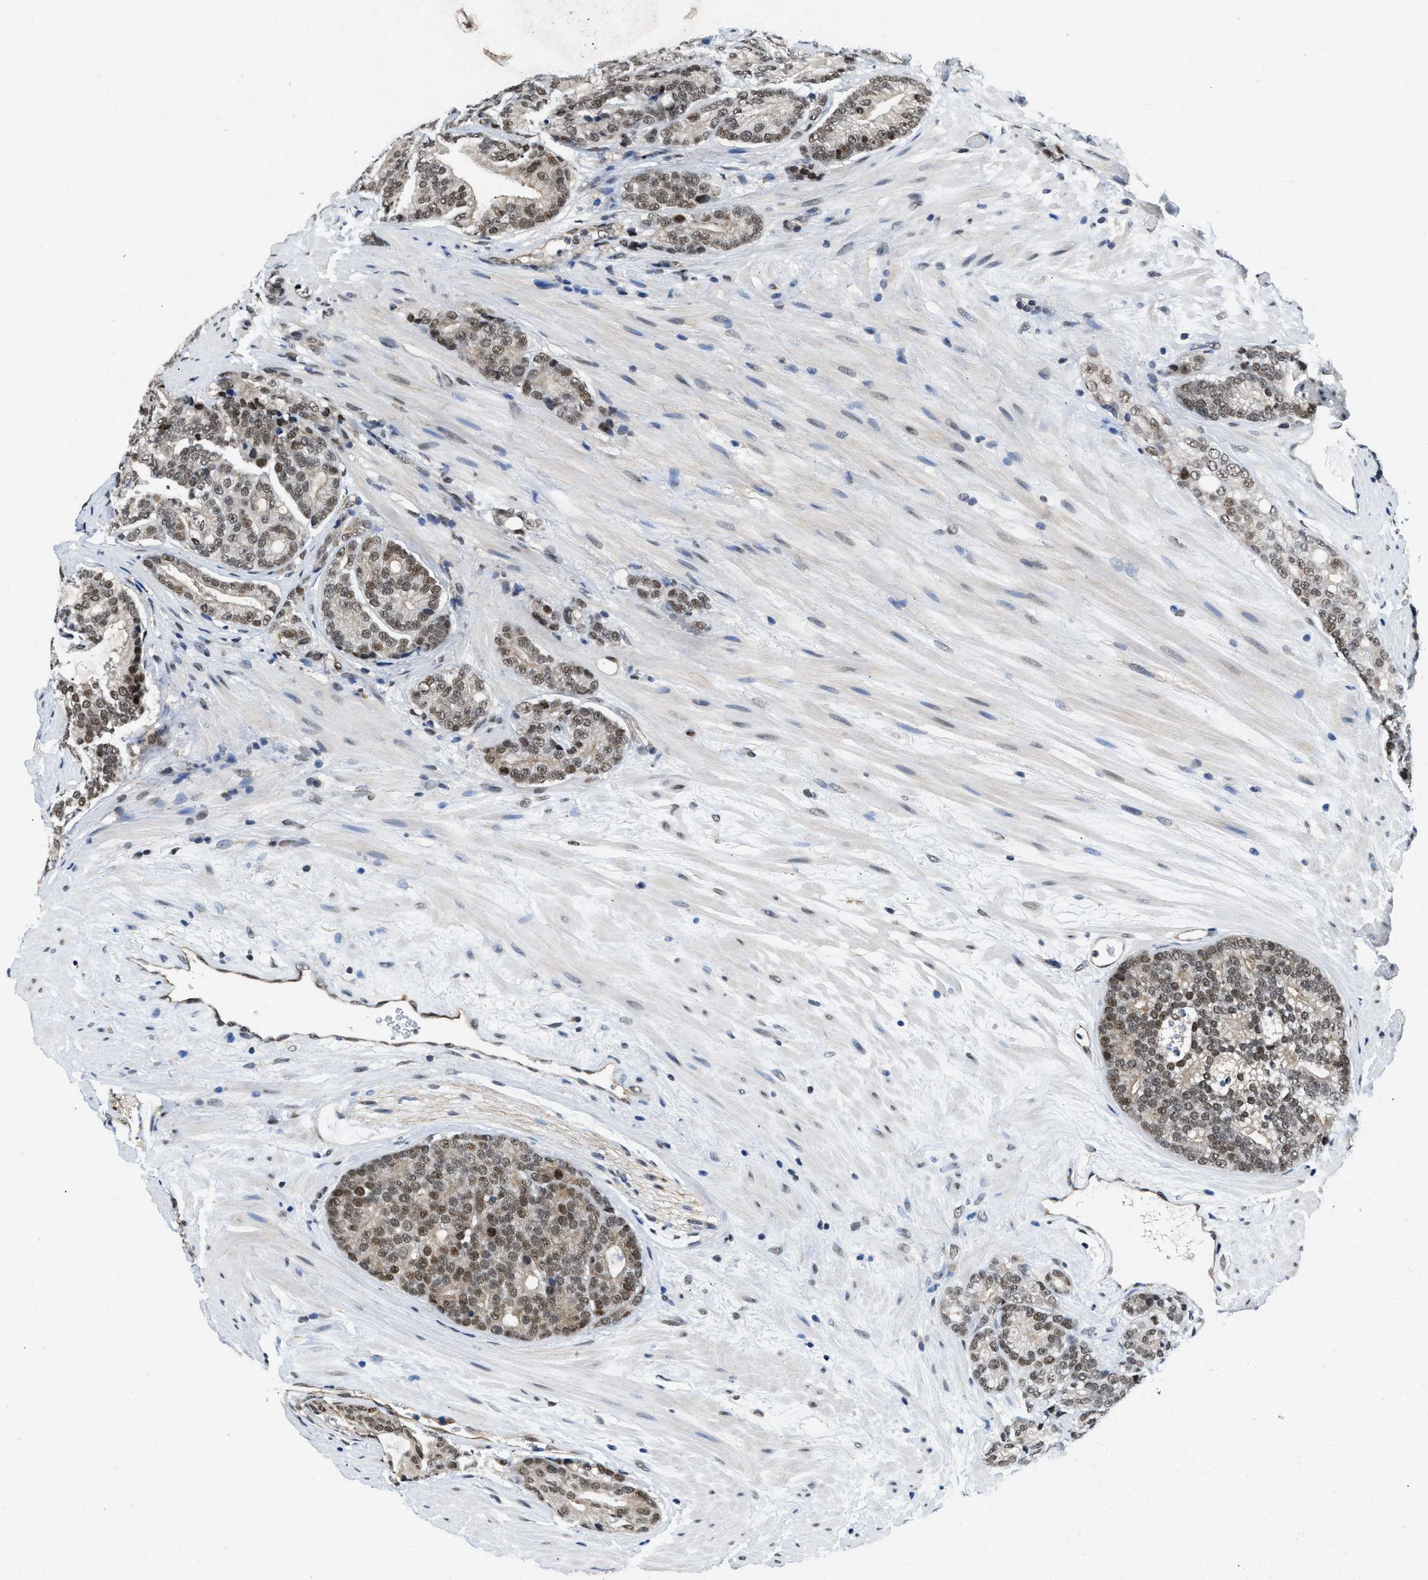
{"staining": {"intensity": "moderate", "quantity": ">75%", "location": "nuclear"}, "tissue": "prostate cancer", "cell_type": "Tumor cells", "image_type": "cancer", "snomed": [{"axis": "morphology", "description": "Adenocarcinoma, High grade"}, {"axis": "topography", "description": "Prostate"}], "caption": "Immunohistochemical staining of human prostate high-grade adenocarcinoma demonstrates moderate nuclear protein positivity in approximately >75% of tumor cells.", "gene": "SAFB", "patient": {"sex": "male", "age": 61}}